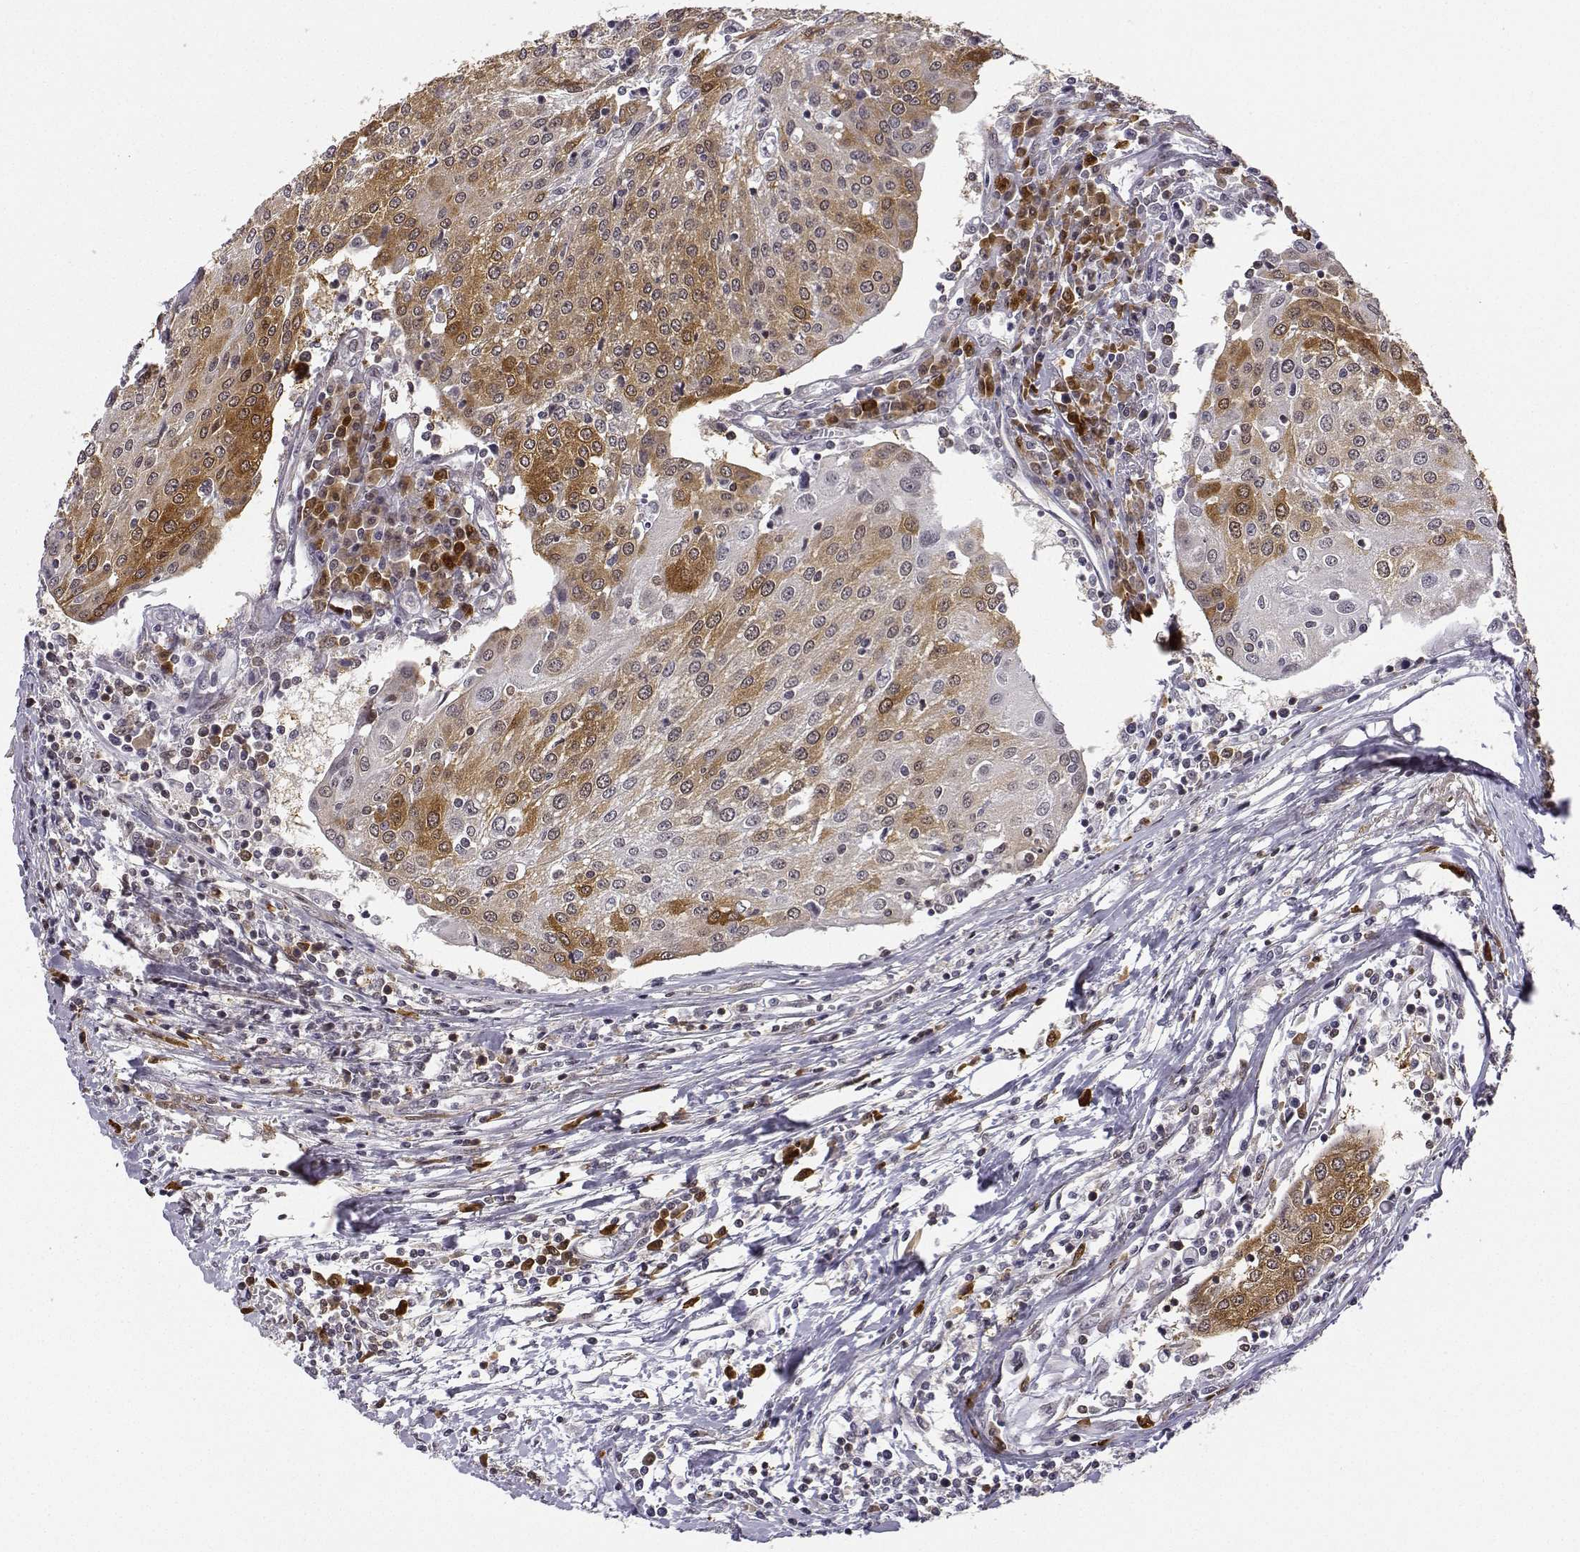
{"staining": {"intensity": "moderate", "quantity": "25%-75%", "location": "cytoplasmic/membranous"}, "tissue": "urothelial cancer", "cell_type": "Tumor cells", "image_type": "cancer", "snomed": [{"axis": "morphology", "description": "Urothelial carcinoma, High grade"}, {"axis": "topography", "description": "Urinary bladder"}], "caption": "A brown stain shows moderate cytoplasmic/membranous expression of a protein in urothelial carcinoma (high-grade) tumor cells.", "gene": "PHGDH", "patient": {"sex": "female", "age": 85}}